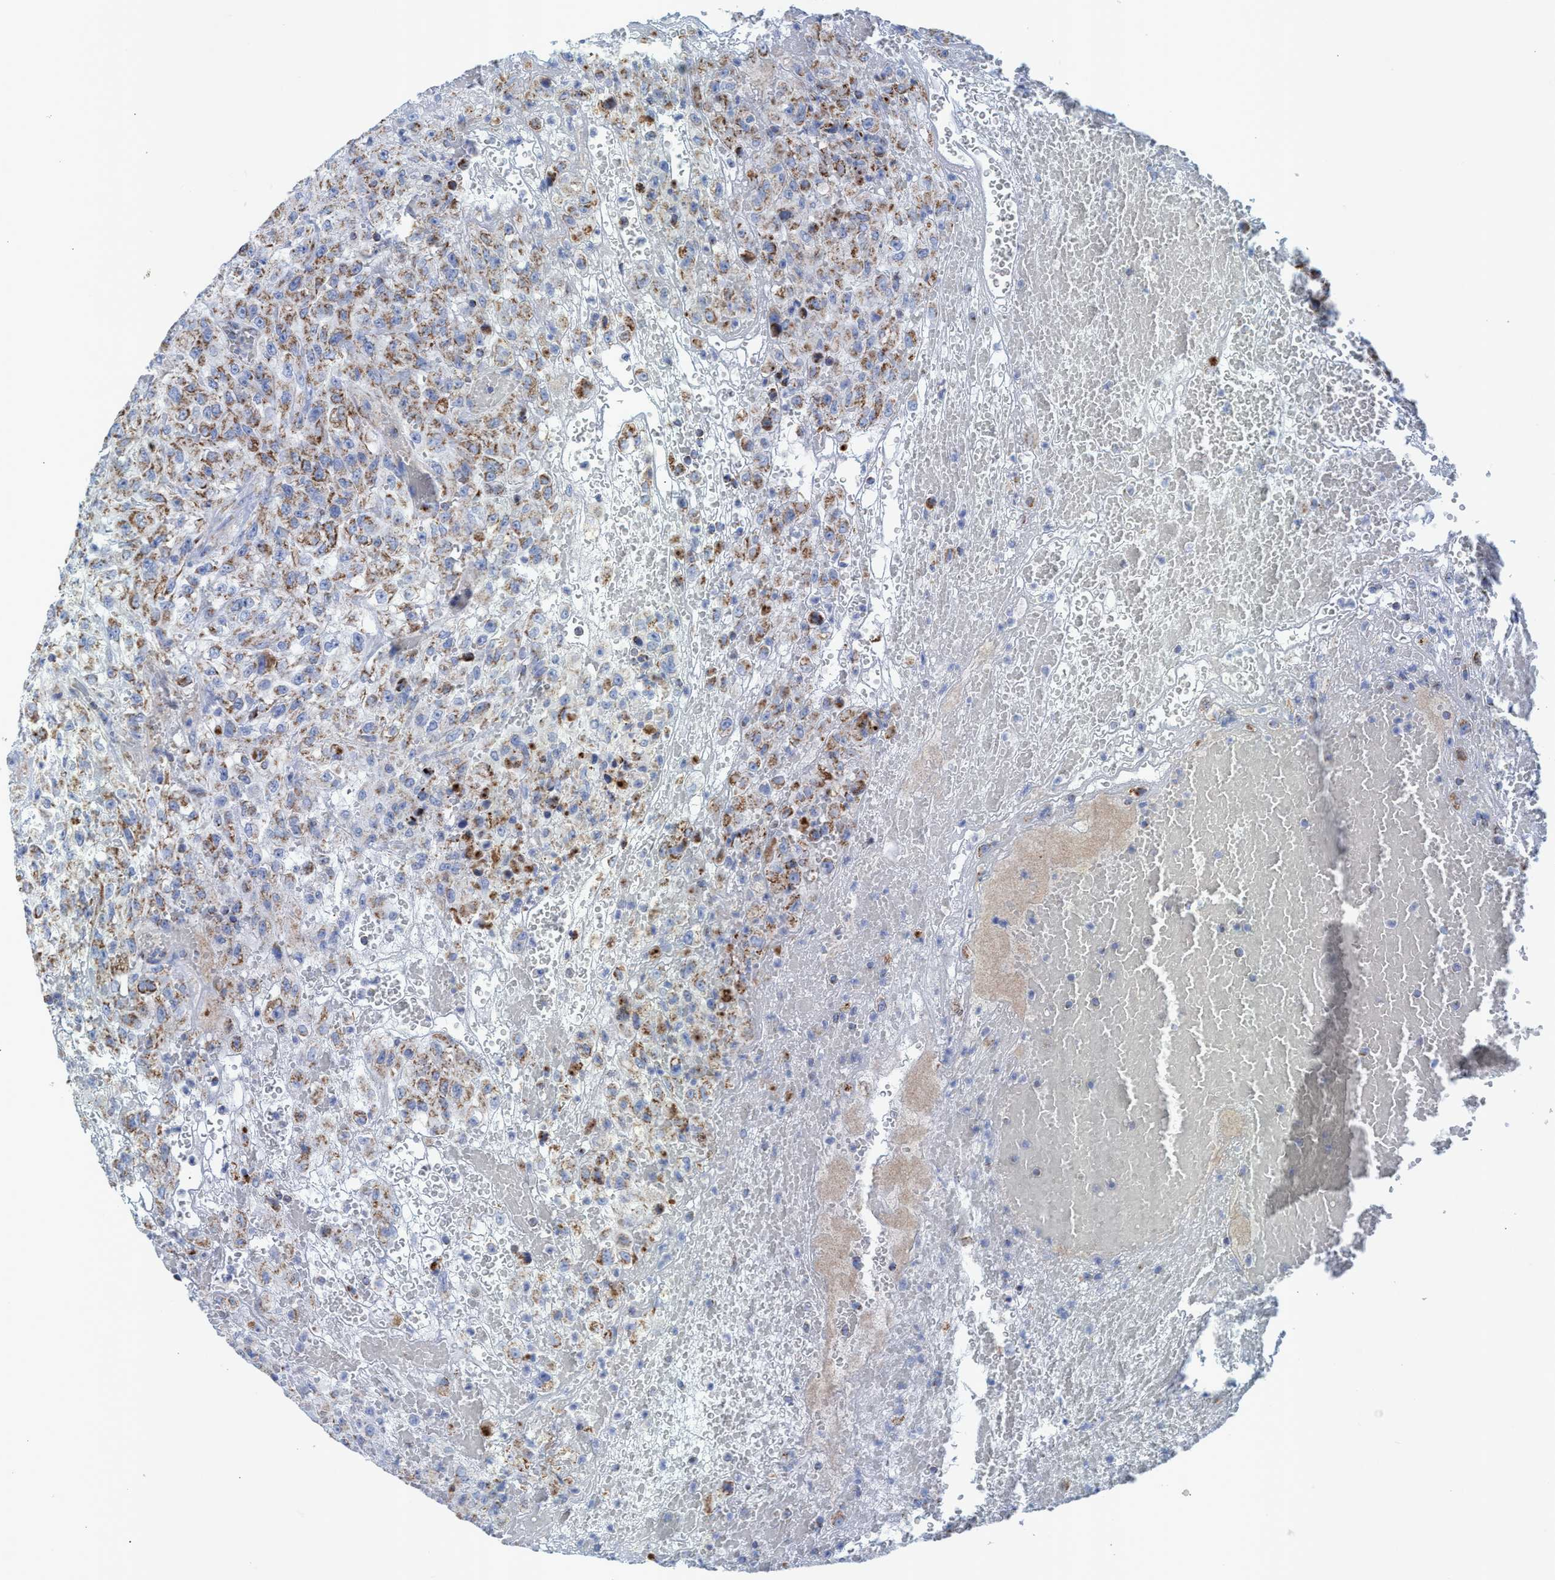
{"staining": {"intensity": "moderate", "quantity": ">75%", "location": "cytoplasmic/membranous"}, "tissue": "urothelial cancer", "cell_type": "Tumor cells", "image_type": "cancer", "snomed": [{"axis": "morphology", "description": "Urothelial carcinoma, High grade"}, {"axis": "topography", "description": "Urinary bladder"}], "caption": "High-grade urothelial carcinoma stained for a protein (brown) demonstrates moderate cytoplasmic/membranous positive positivity in approximately >75% of tumor cells.", "gene": "GGA3", "patient": {"sex": "male", "age": 46}}